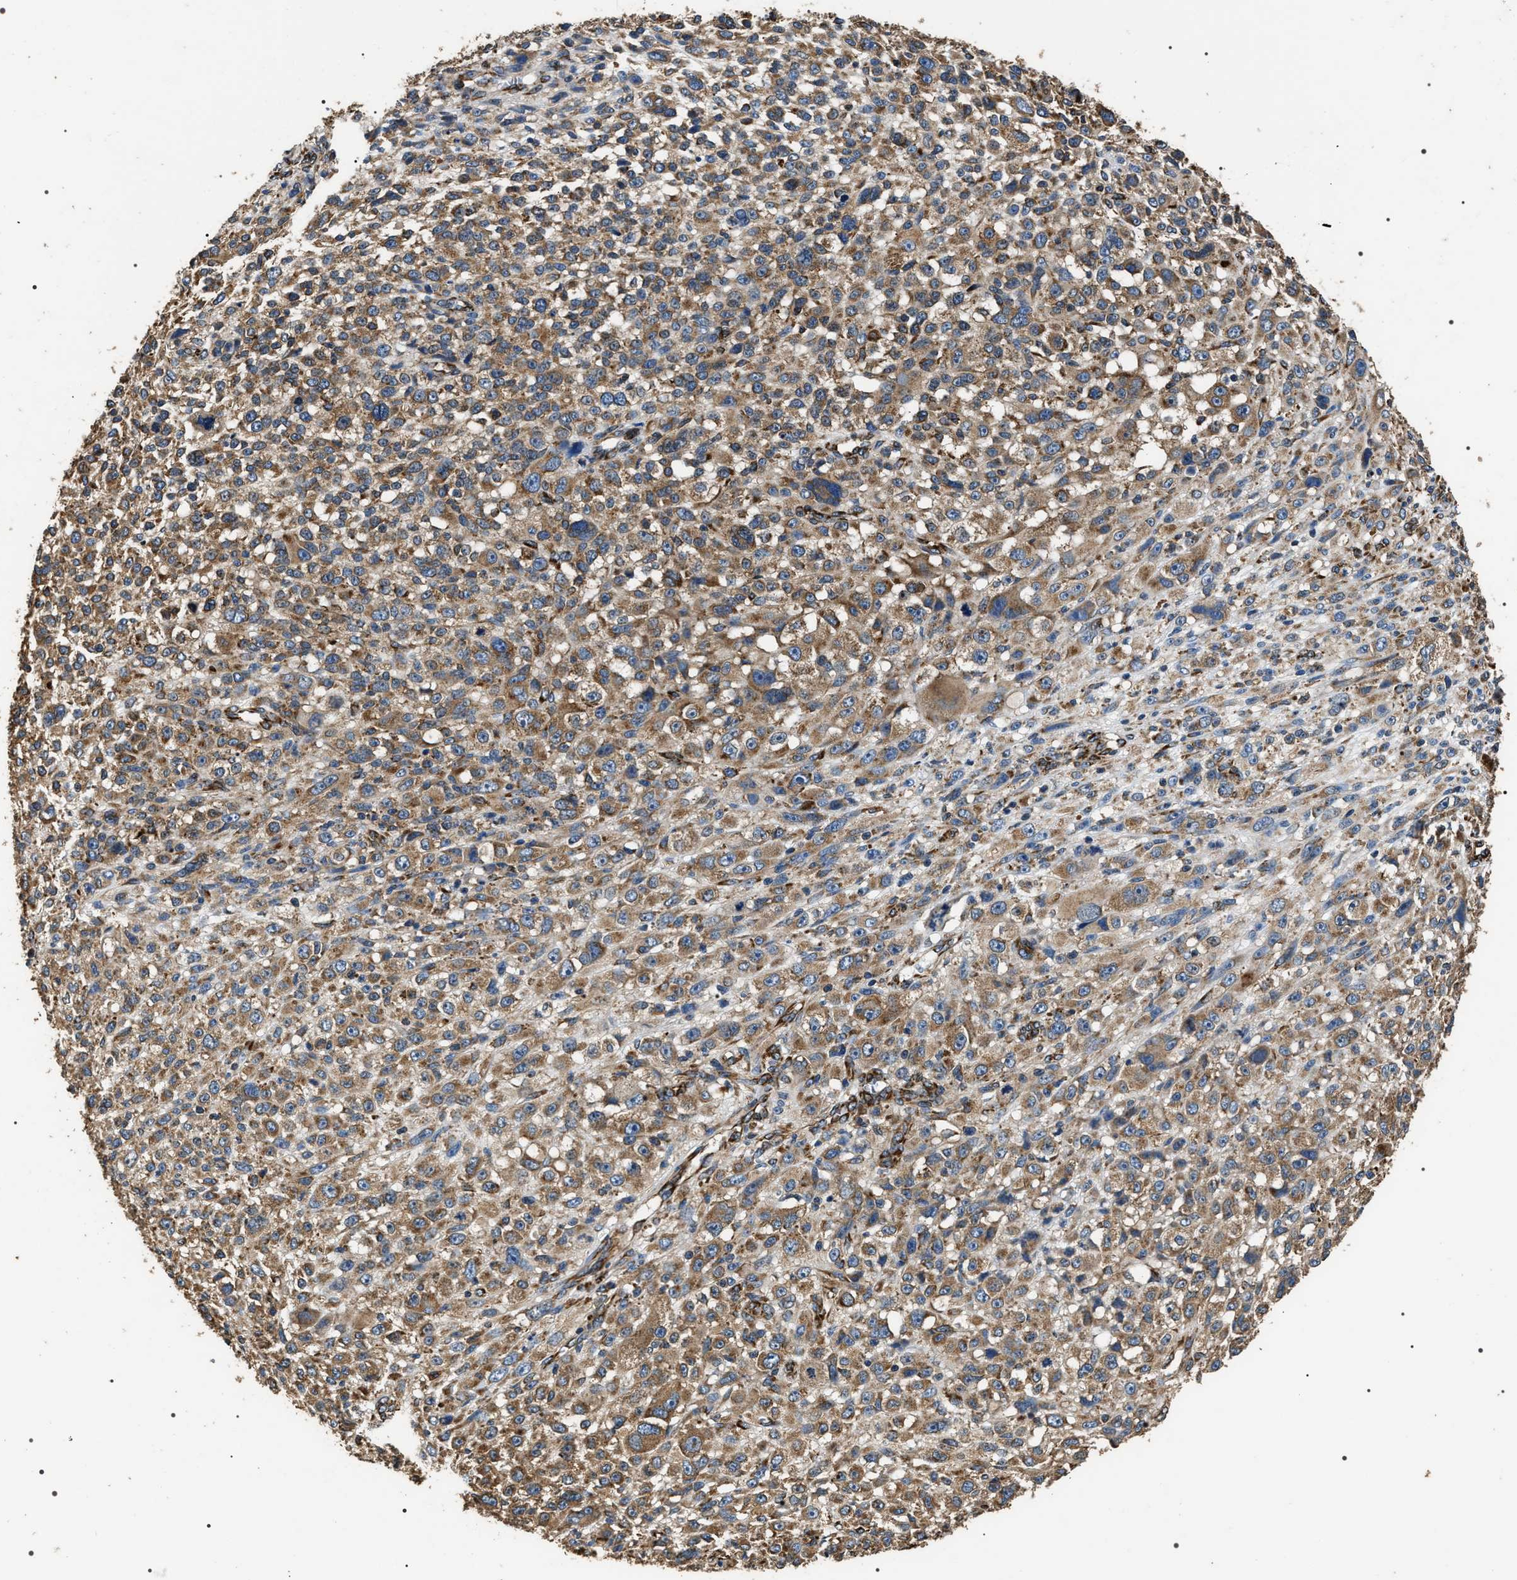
{"staining": {"intensity": "moderate", "quantity": ">75%", "location": "cytoplasmic/membranous"}, "tissue": "melanoma", "cell_type": "Tumor cells", "image_type": "cancer", "snomed": [{"axis": "morphology", "description": "Malignant melanoma, NOS"}, {"axis": "topography", "description": "Skin"}], "caption": "Immunohistochemistry (IHC) (DAB) staining of malignant melanoma shows moderate cytoplasmic/membranous protein expression in approximately >75% of tumor cells. (DAB (3,3'-diaminobenzidine) = brown stain, brightfield microscopy at high magnification).", "gene": "KTN1", "patient": {"sex": "female", "age": 55}}